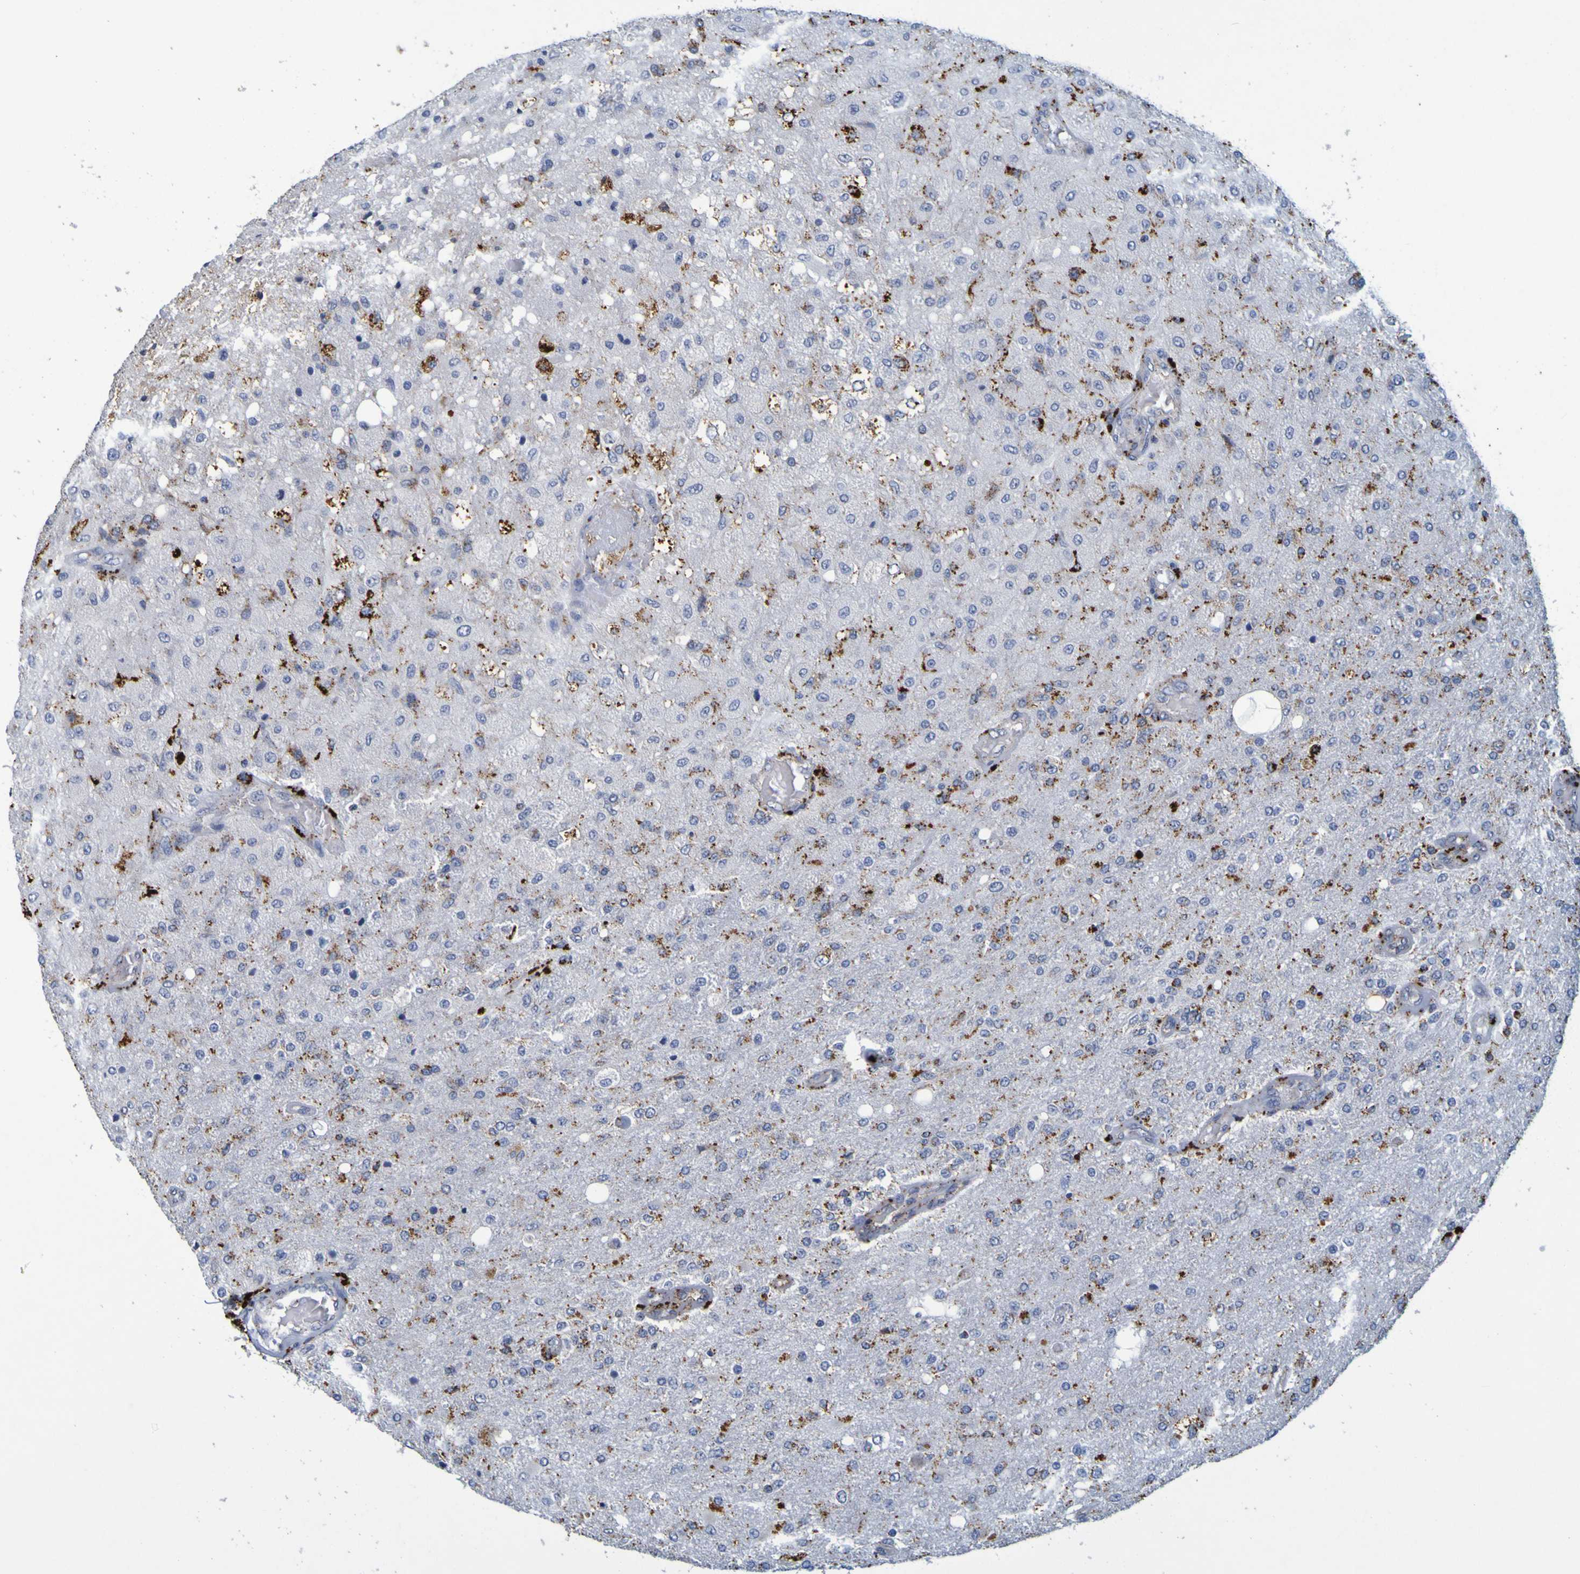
{"staining": {"intensity": "moderate", "quantity": "25%-75%", "location": "cytoplasmic/membranous"}, "tissue": "glioma", "cell_type": "Tumor cells", "image_type": "cancer", "snomed": [{"axis": "morphology", "description": "Normal tissue, NOS"}, {"axis": "morphology", "description": "Glioma, malignant, High grade"}, {"axis": "topography", "description": "Cerebral cortex"}], "caption": "An IHC image of tumor tissue is shown. Protein staining in brown shows moderate cytoplasmic/membranous positivity in glioma within tumor cells.", "gene": "TPH1", "patient": {"sex": "male", "age": 77}}